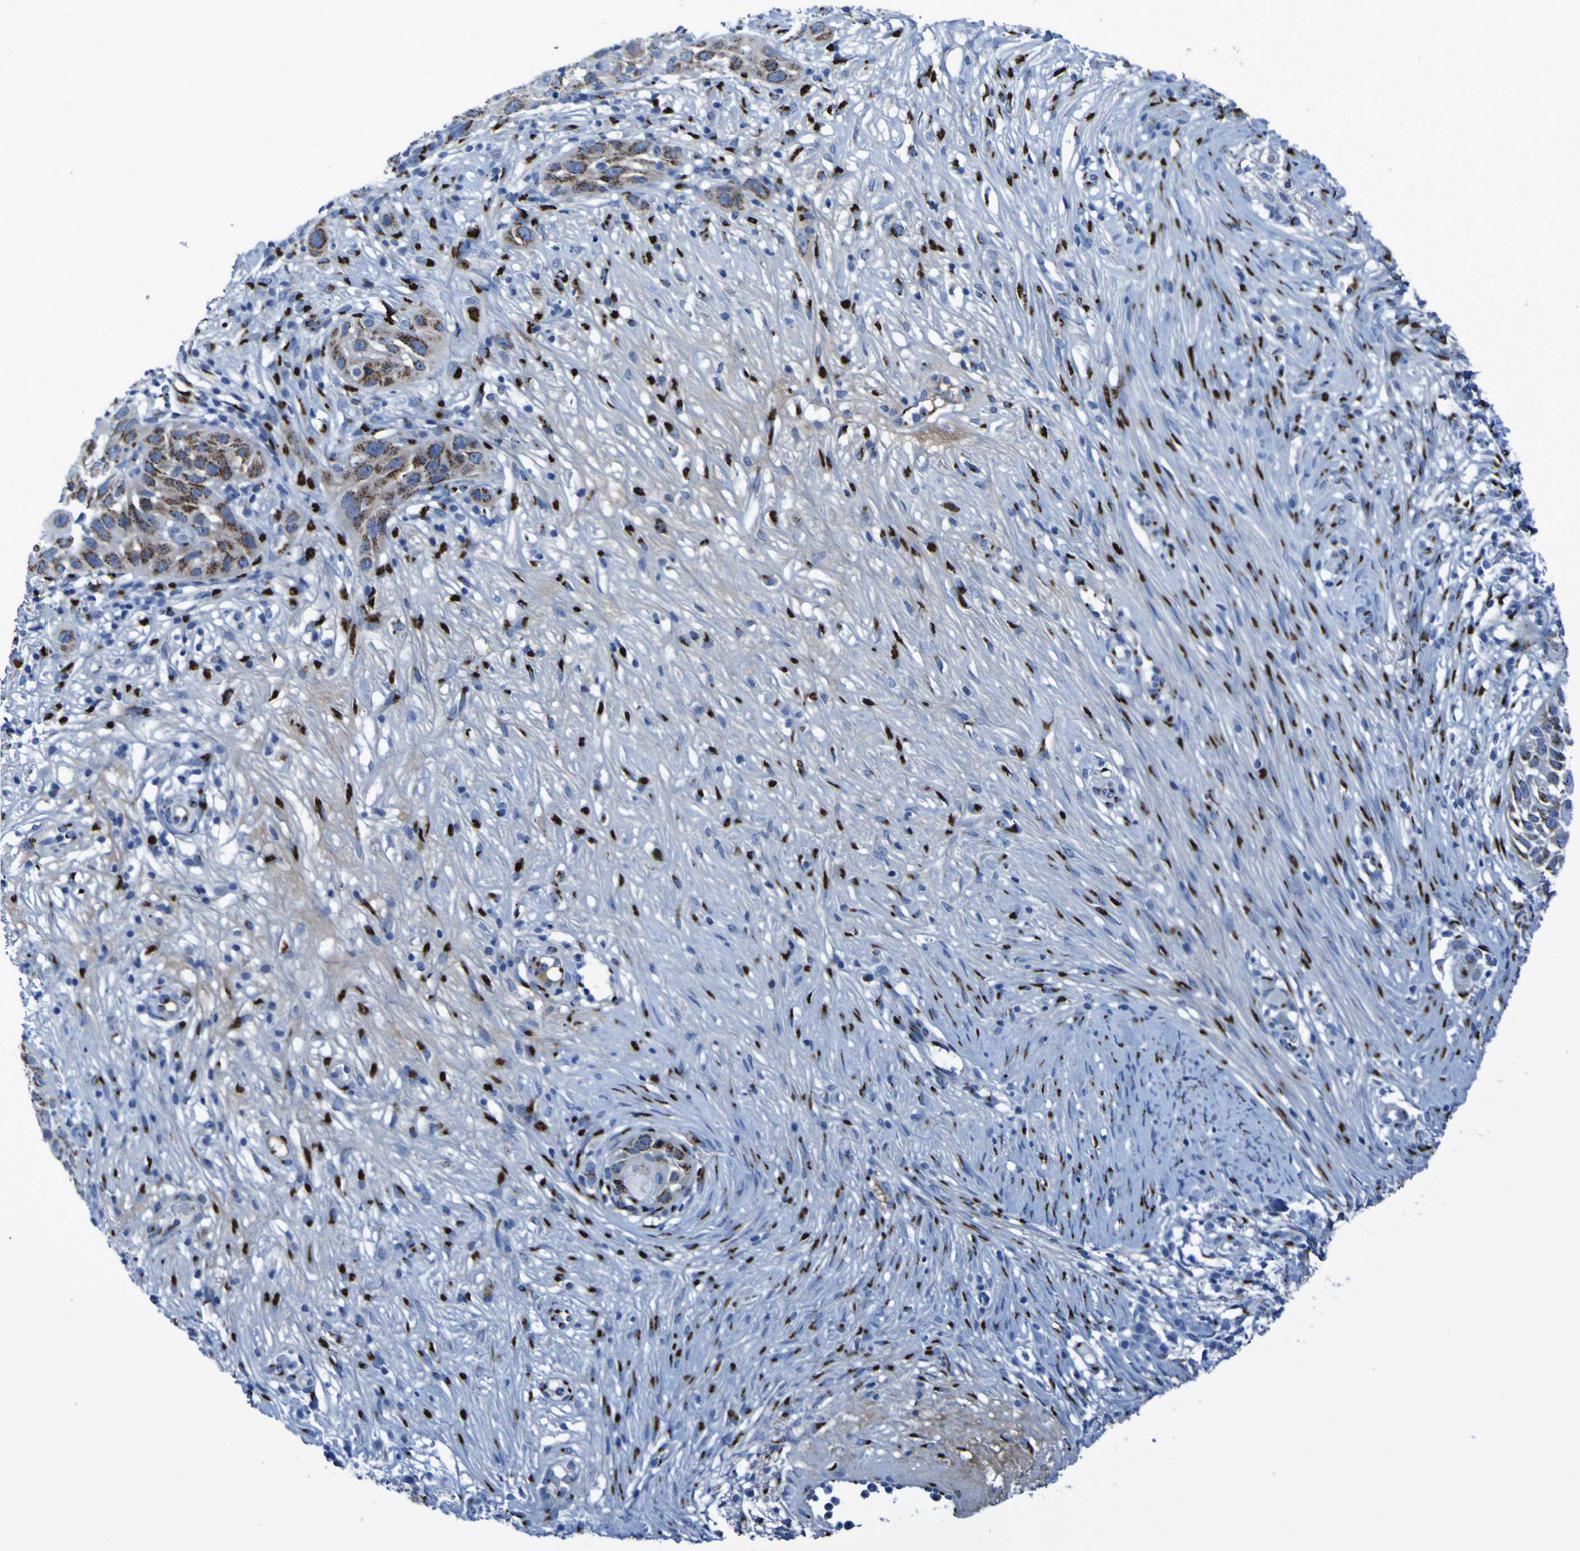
{"staining": {"intensity": "moderate", "quantity": "25%-75%", "location": "cytoplasmic/membranous"}, "tissue": "skin cancer", "cell_type": "Tumor cells", "image_type": "cancer", "snomed": [{"axis": "morphology", "description": "Squamous cell carcinoma, NOS"}, {"axis": "topography", "description": "Skin"}], "caption": "A brown stain labels moderate cytoplasmic/membranous staining of a protein in human skin squamous cell carcinoma tumor cells.", "gene": "GOLM1", "patient": {"sex": "female", "age": 44}}